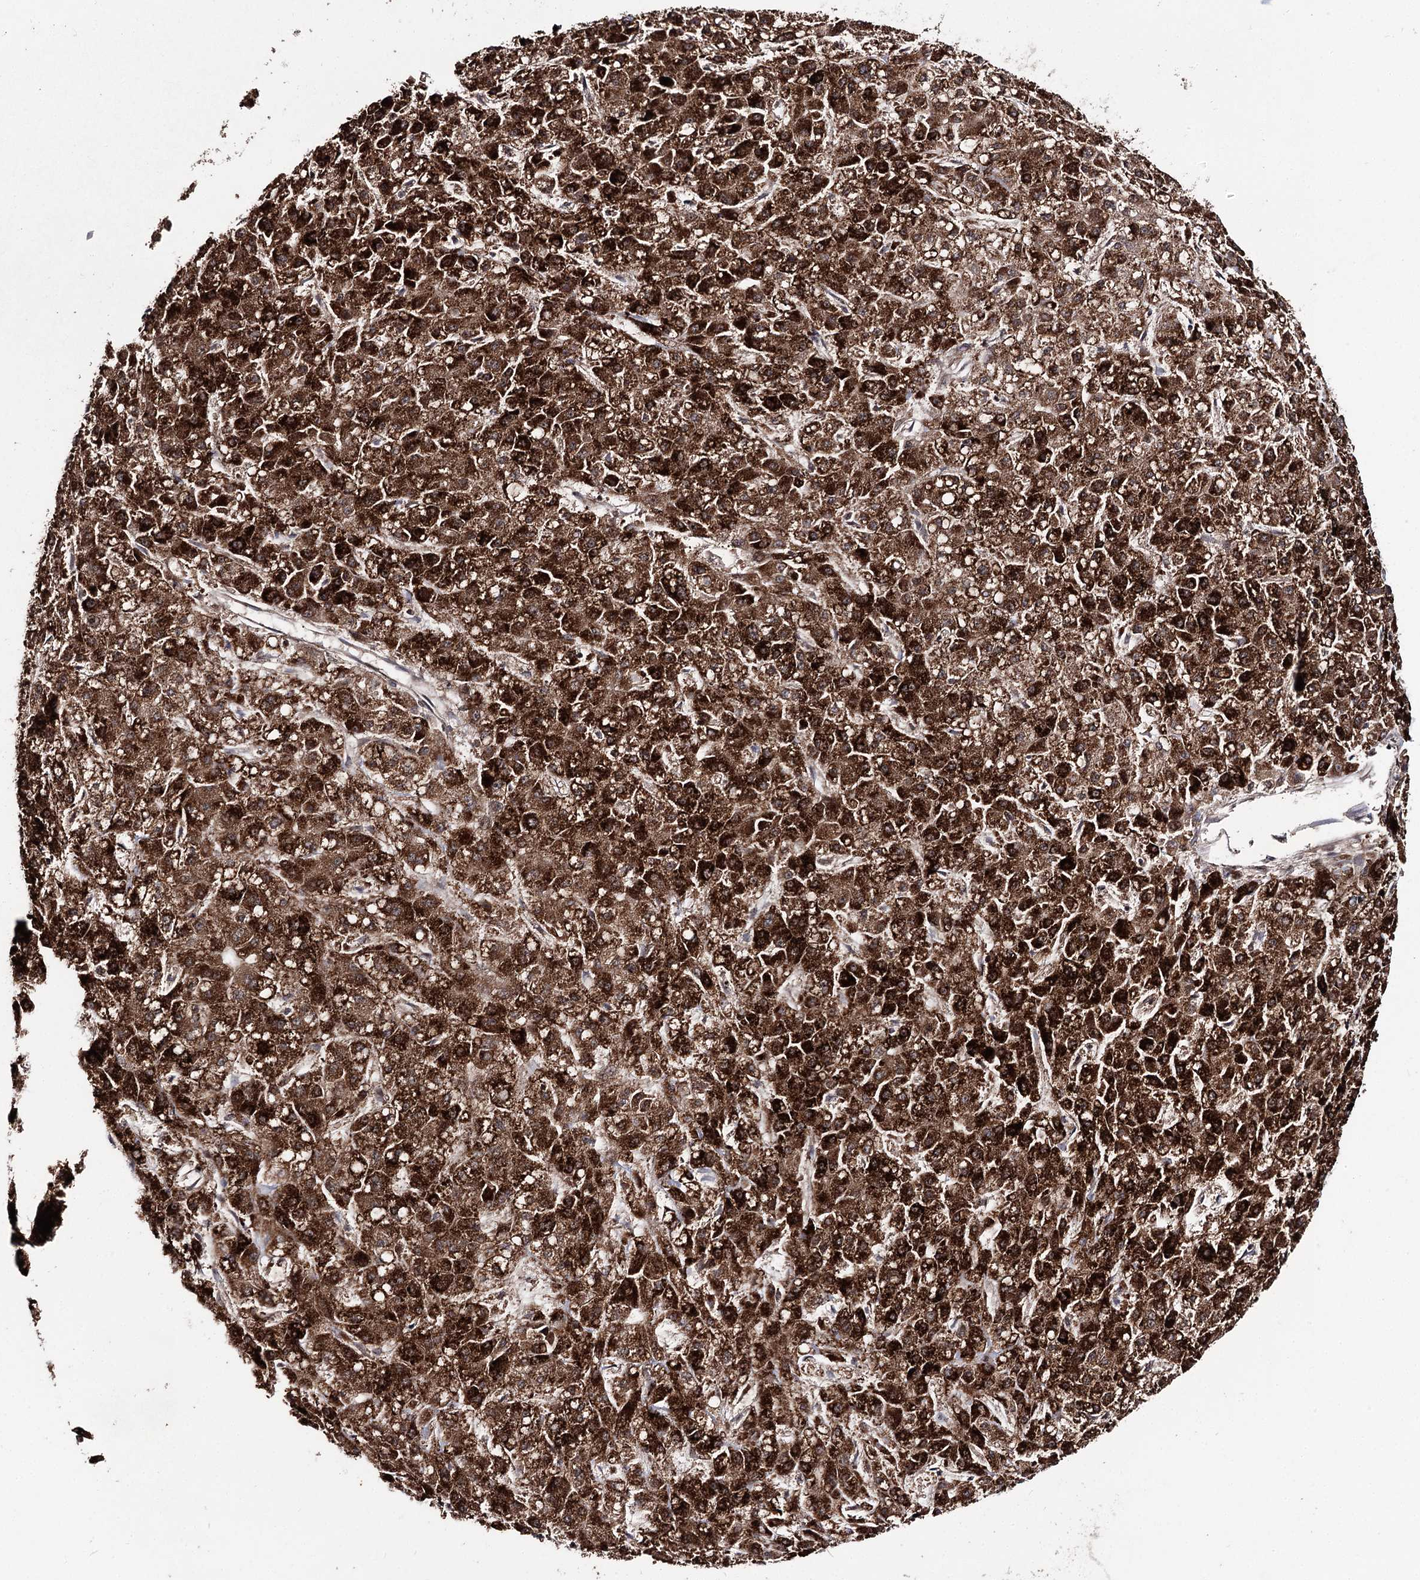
{"staining": {"intensity": "strong", "quantity": ">75%", "location": "cytoplasmic/membranous,nuclear"}, "tissue": "liver cancer", "cell_type": "Tumor cells", "image_type": "cancer", "snomed": [{"axis": "morphology", "description": "Carcinoma, Hepatocellular, NOS"}, {"axis": "topography", "description": "Liver"}], "caption": "A brown stain shows strong cytoplasmic/membranous and nuclear expression of a protein in hepatocellular carcinoma (liver) tumor cells.", "gene": "FAM53B", "patient": {"sex": "male", "age": 67}}